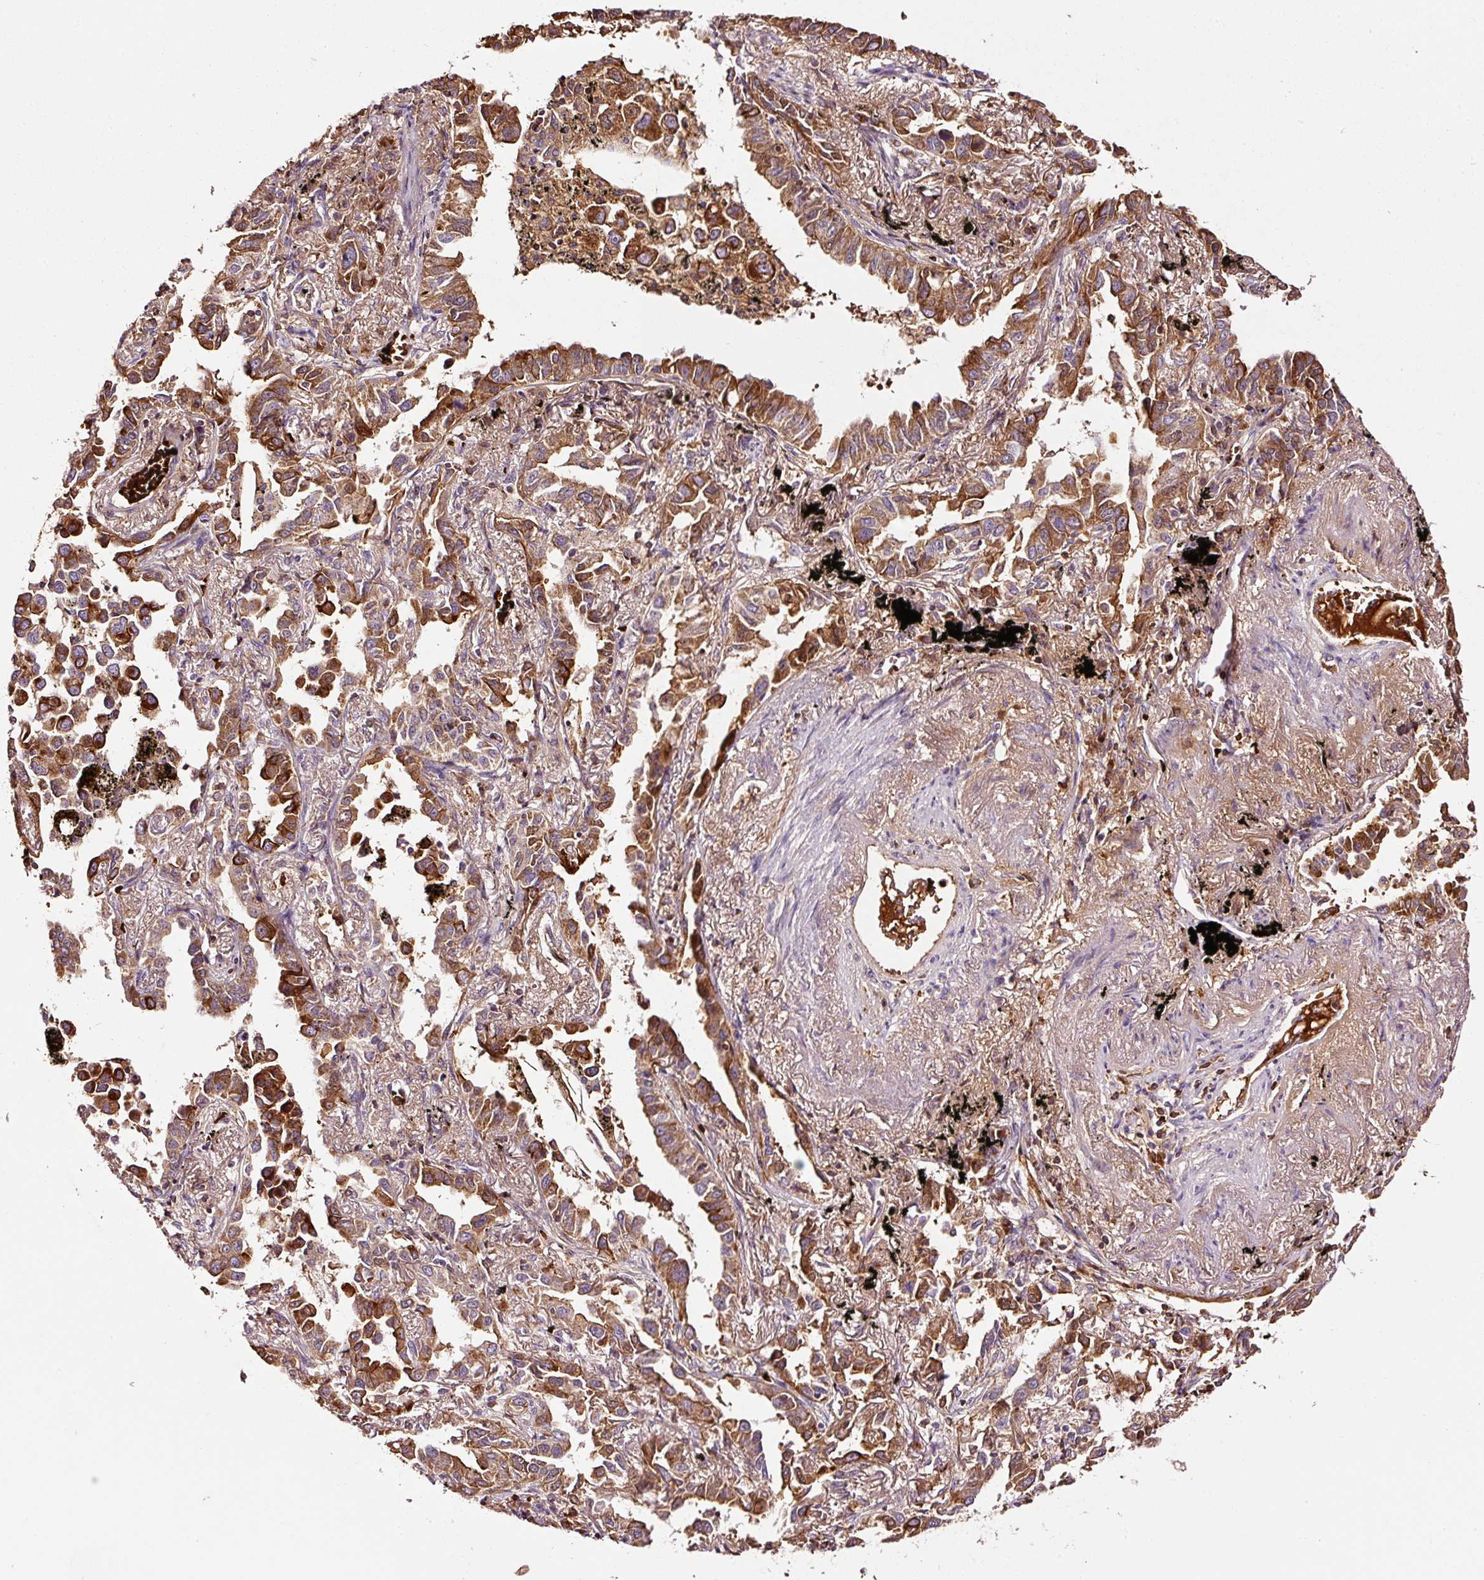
{"staining": {"intensity": "strong", "quantity": ">75%", "location": "cytoplasmic/membranous"}, "tissue": "lung cancer", "cell_type": "Tumor cells", "image_type": "cancer", "snomed": [{"axis": "morphology", "description": "Adenocarcinoma, NOS"}, {"axis": "topography", "description": "Lung"}], "caption": "A brown stain shows strong cytoplasmic/membranous expression of a protein in lung cancer (adenocarcinoma) tumor cells.", "gene": "PGLYRP2", "patient": {"sex": "male", "age": 67}}